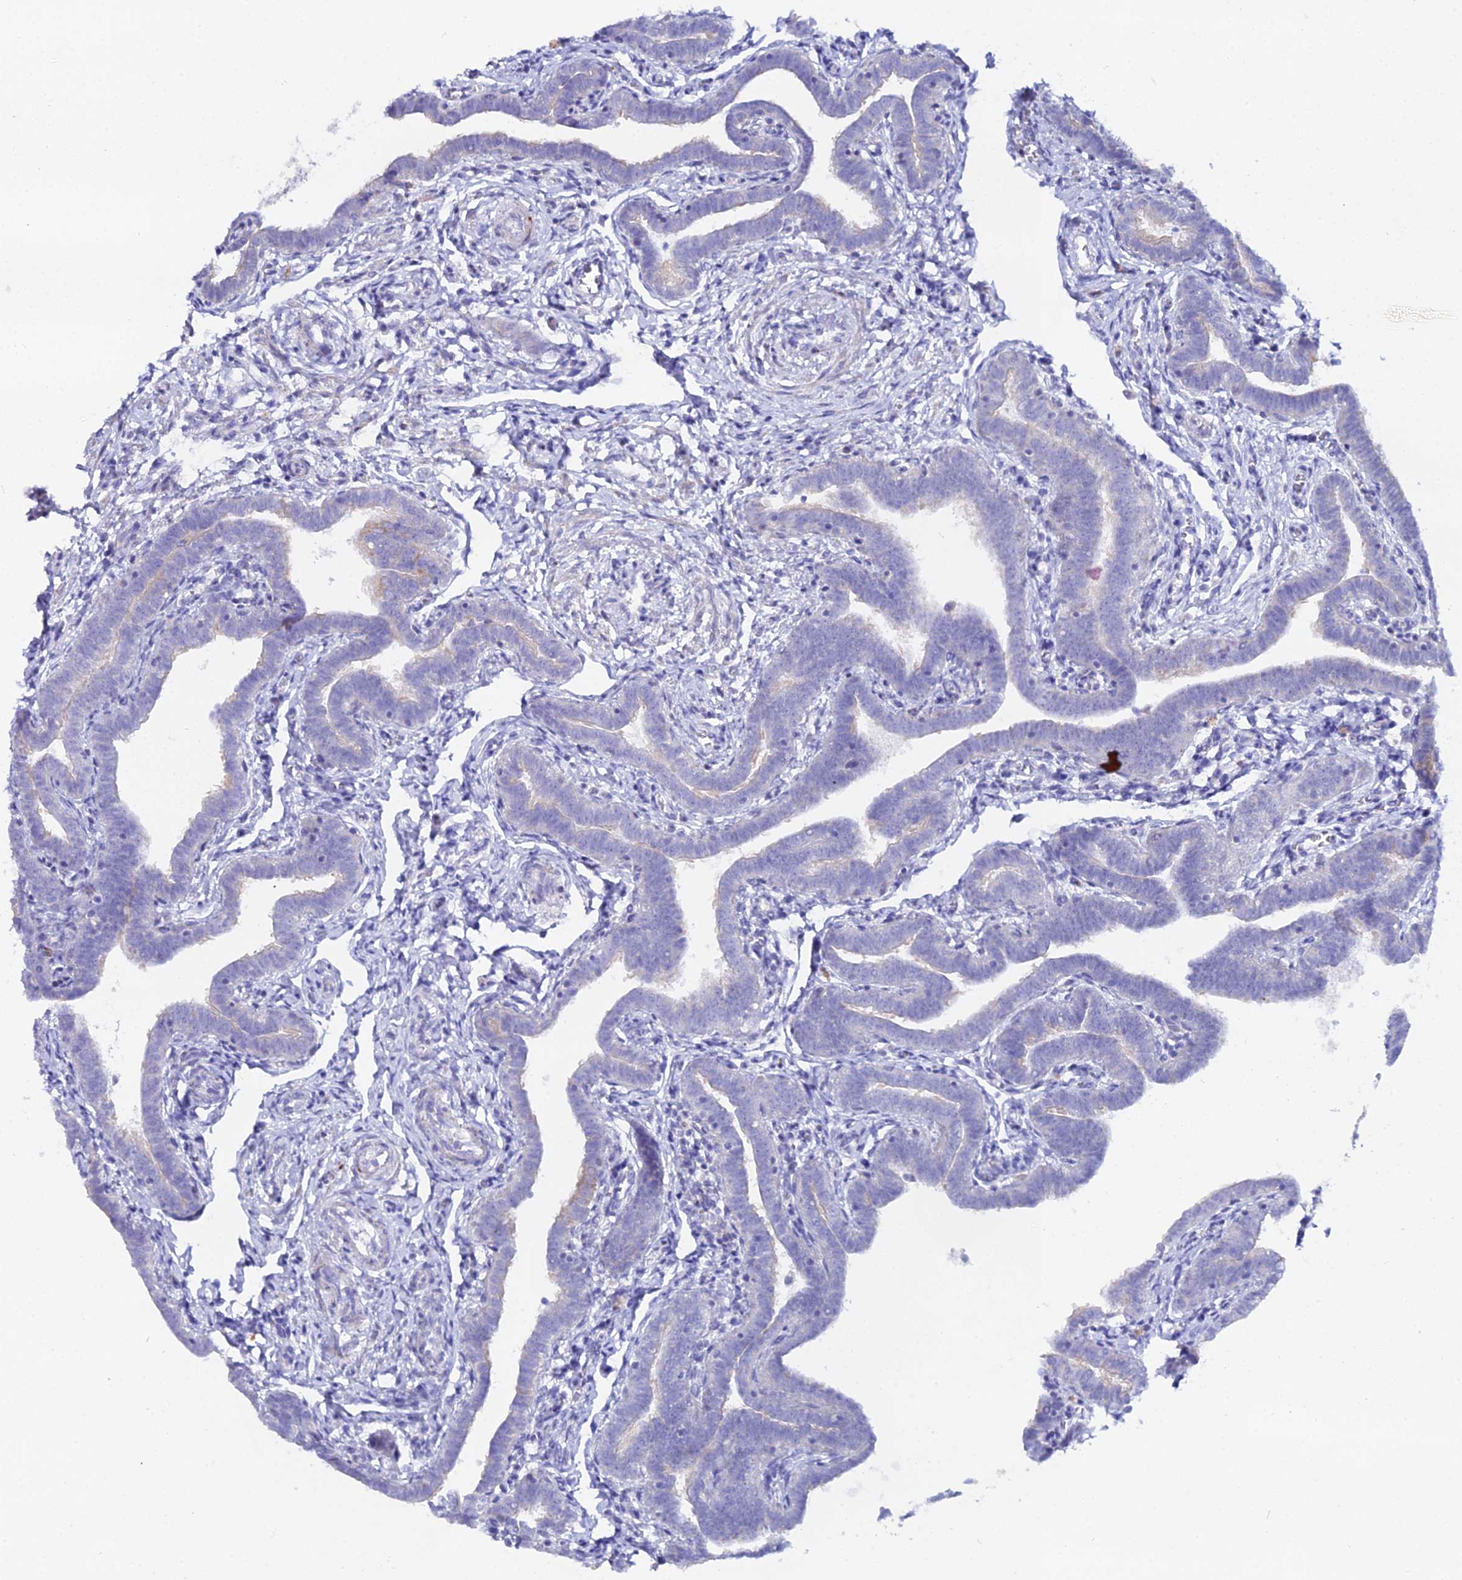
{"staining": {"intensity": "weak", "quantity": "25%-75%", "location": "cytoplasmic/membranous"}, "tissue": "fallopian tube", "cell_type": "Glandular cells", "image_type": "normal", "snomed": [{"axis": "morphology", "description": "Normal tissue, NOS"}, {"axis": "topography", "description": "Fallopian tube"}], "caption": "This image displays IHC staining of benign human fallopian tube, with low weak cytoplasmic/membranous expression in approximately 25%-75% of glandular cells.", "gene": "DHX34", "patient": {"sex": "female", "age": 36}}